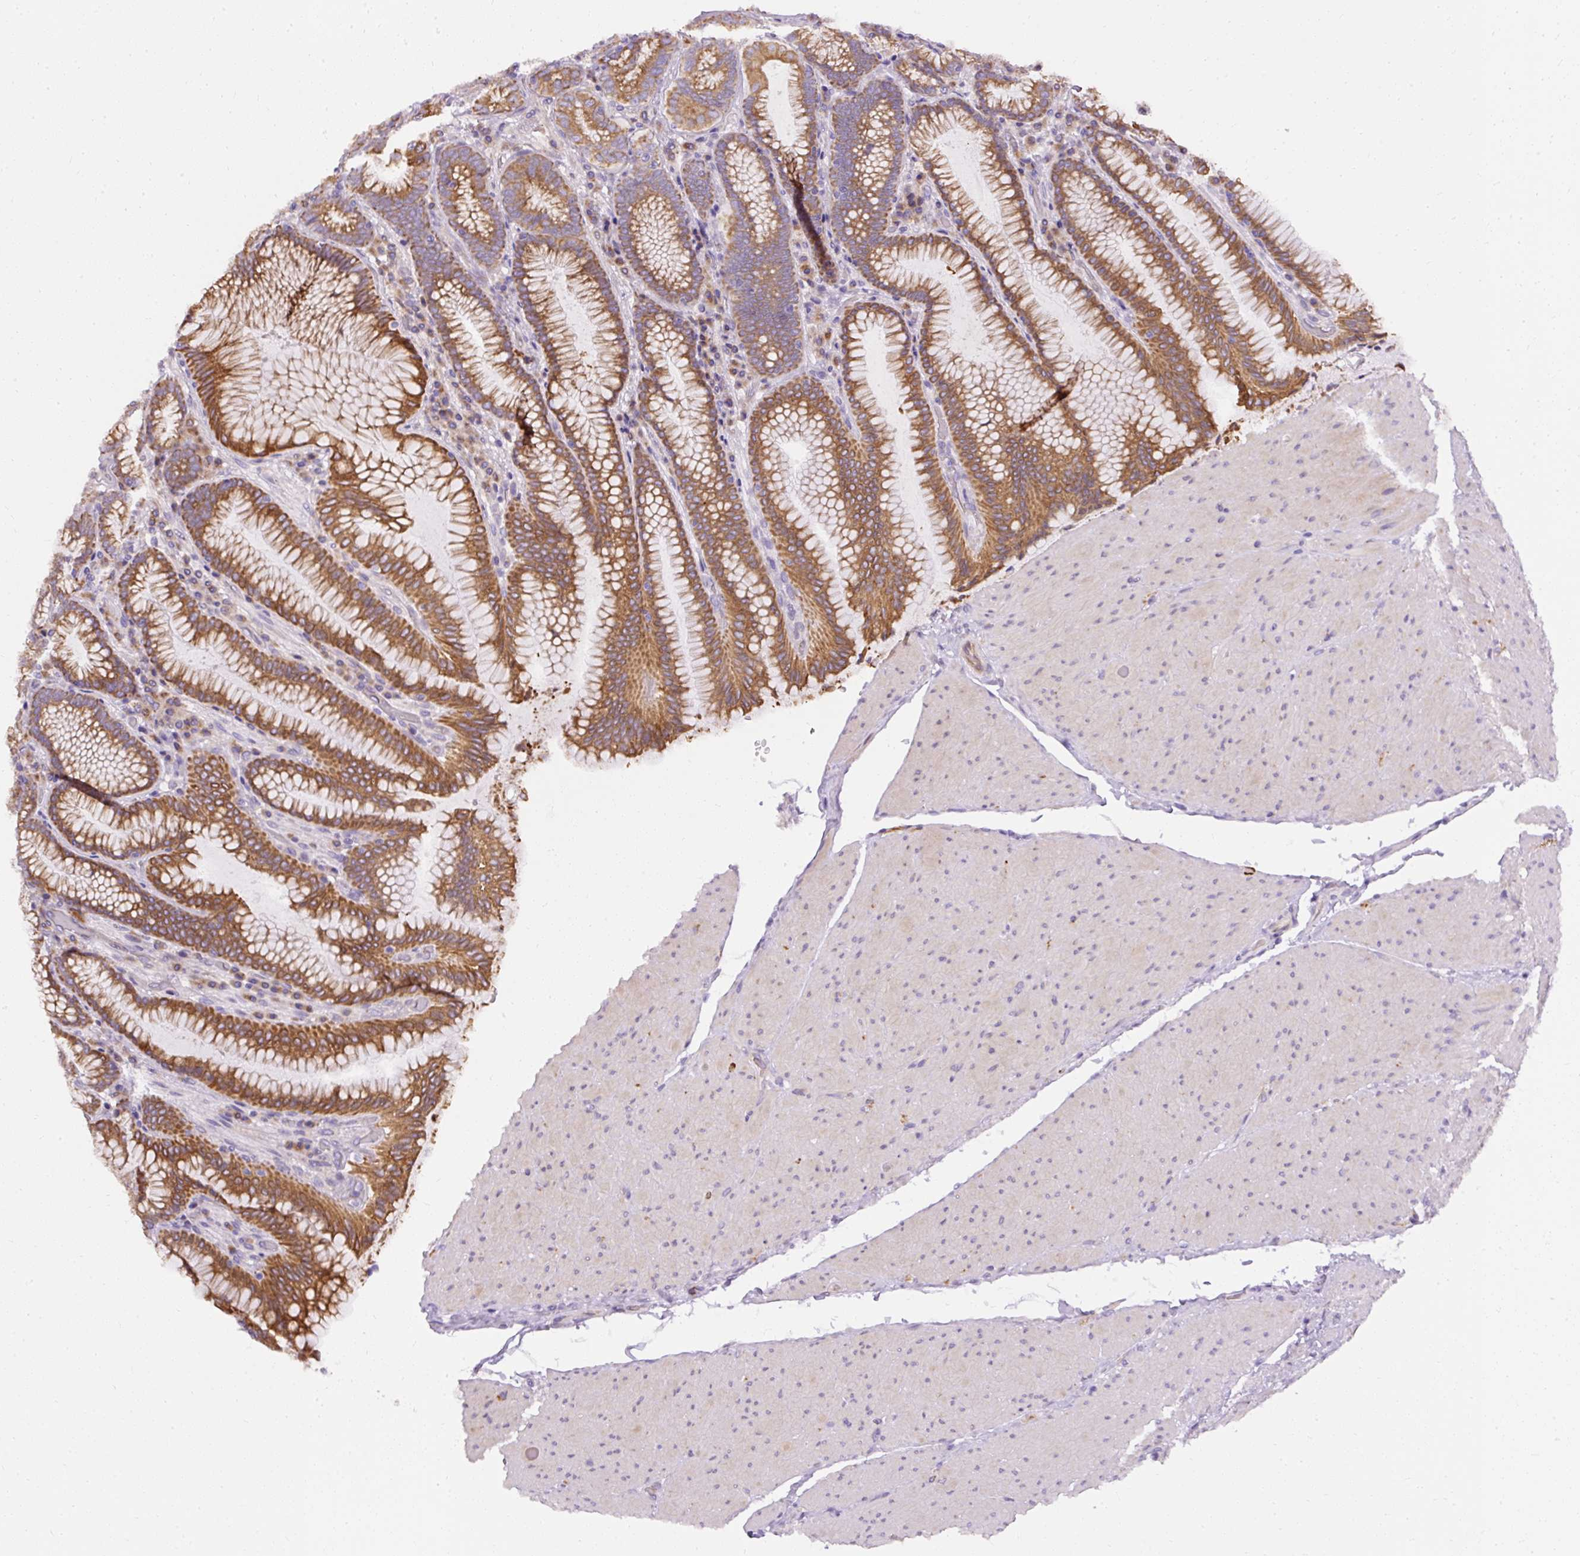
{"staining": {"intensity": "moderate", "quantity": ">75%", "location": "cytoplasmic/membranous"}, "tissue": "stomach", "cell_type": "Glandular cells", "image_type": "normal", "snomed": [{"axis": "morphology", "description": "Normal tissue, NOS"}, {"axis": "topography", "description": "Stomach, upper"}, {"axis": "topography", "description": "Stomach, lower"}], "caption": "A brown stain shows moderate cytoplasmic/membranous expression of a protein in glandular cells of benign human stomach.", "gene": "FAM149A", "patient": {"sex": "female", "age": 76}}